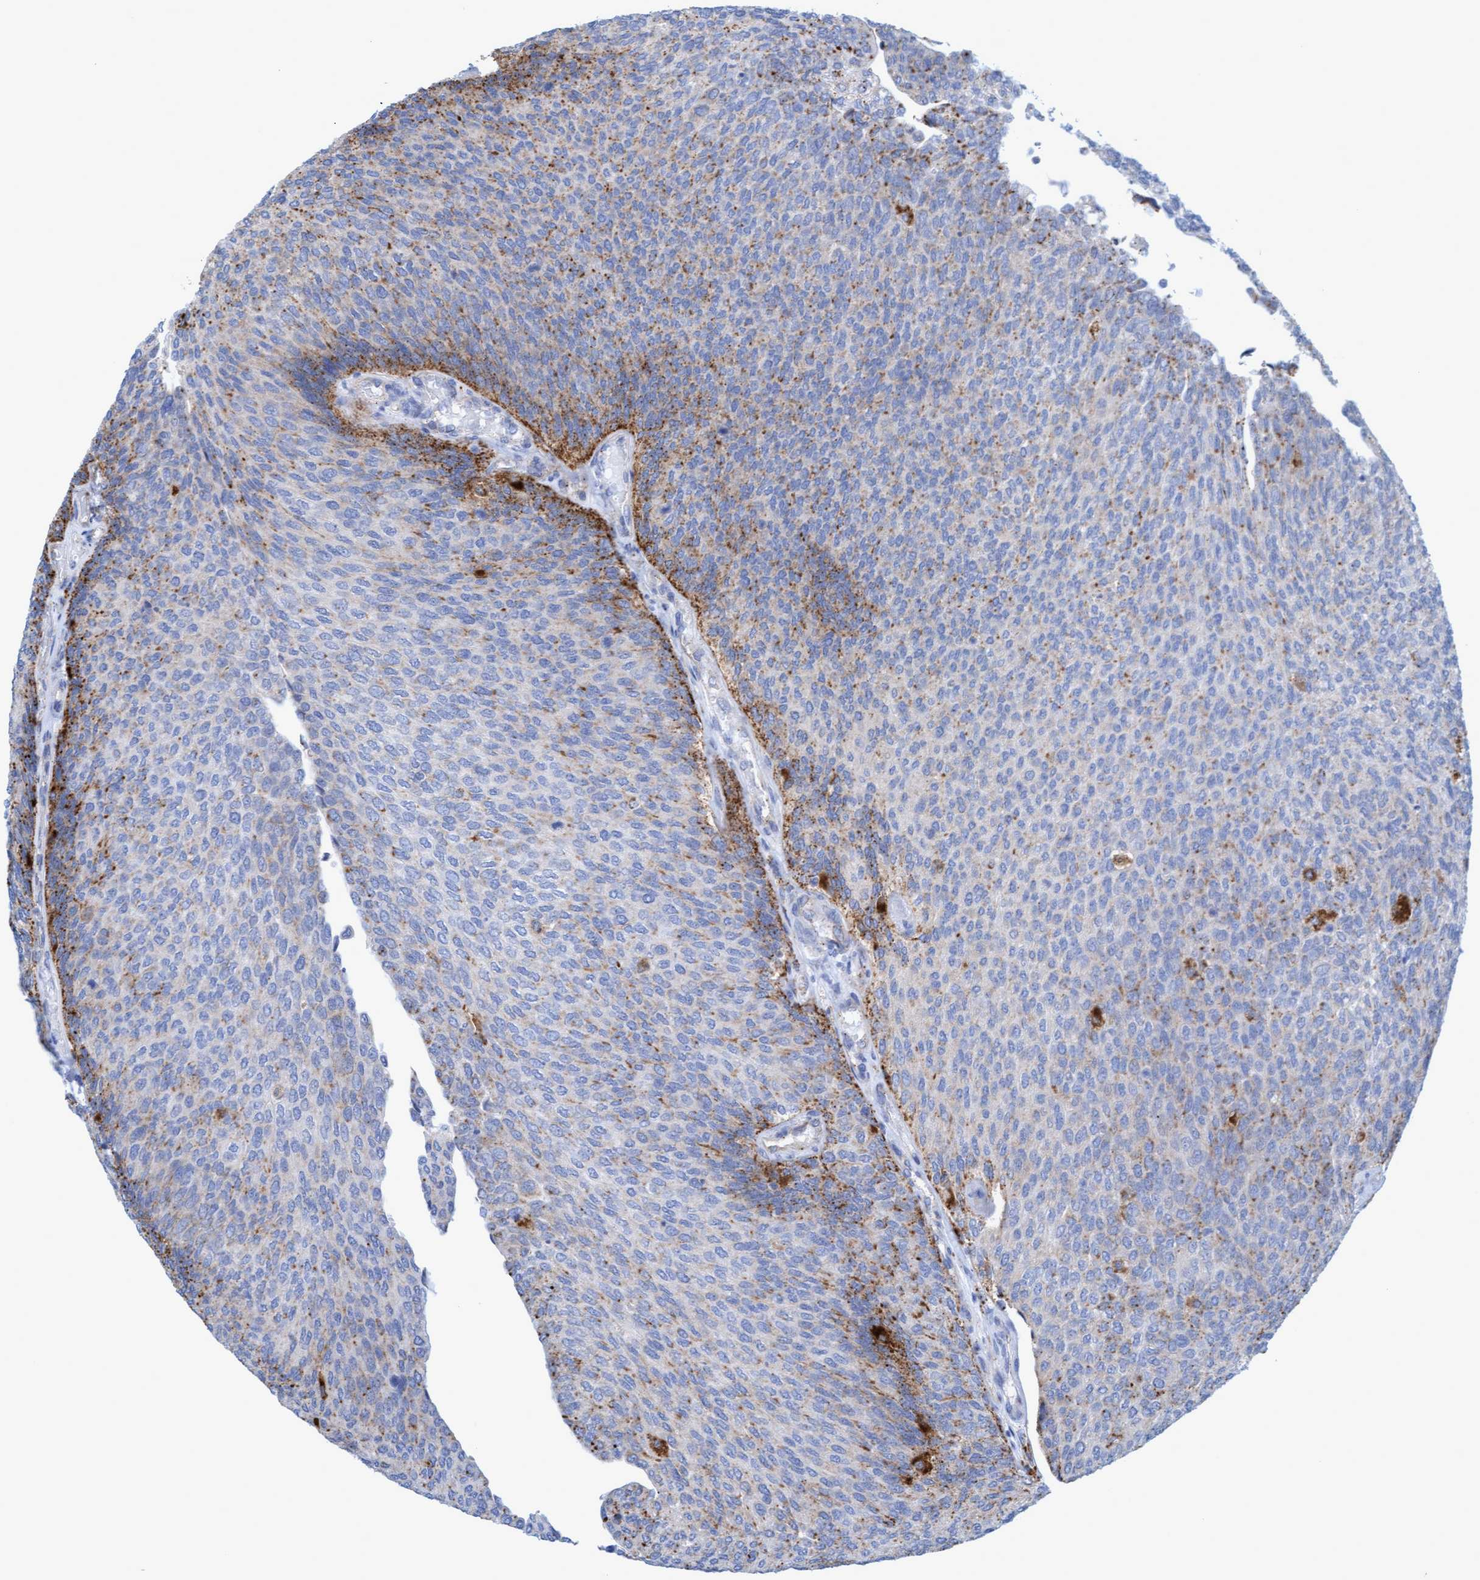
{"staining": {"intensity": "moderate", "quantity": "25%-75%", "location": "cytoplasmic/membranous"}, "tissue": "urothelial cancer", "cell_type": "Tumor cells", "image_type": "cancer", "snomed": [{"axis": "morphology", "description": "Urothelial carcinoma, Low grade"}, {"axis": "topography", "description": "Urinary bladder"}], "caption": "Urothelial cancer stained for a protein (brown) exhibits moderate cytoplasmic/membranous positive expression in about 25%-75% of tumor cells.", "gene": "SGSH", "patient": {"sex": "female", "age": 79}}